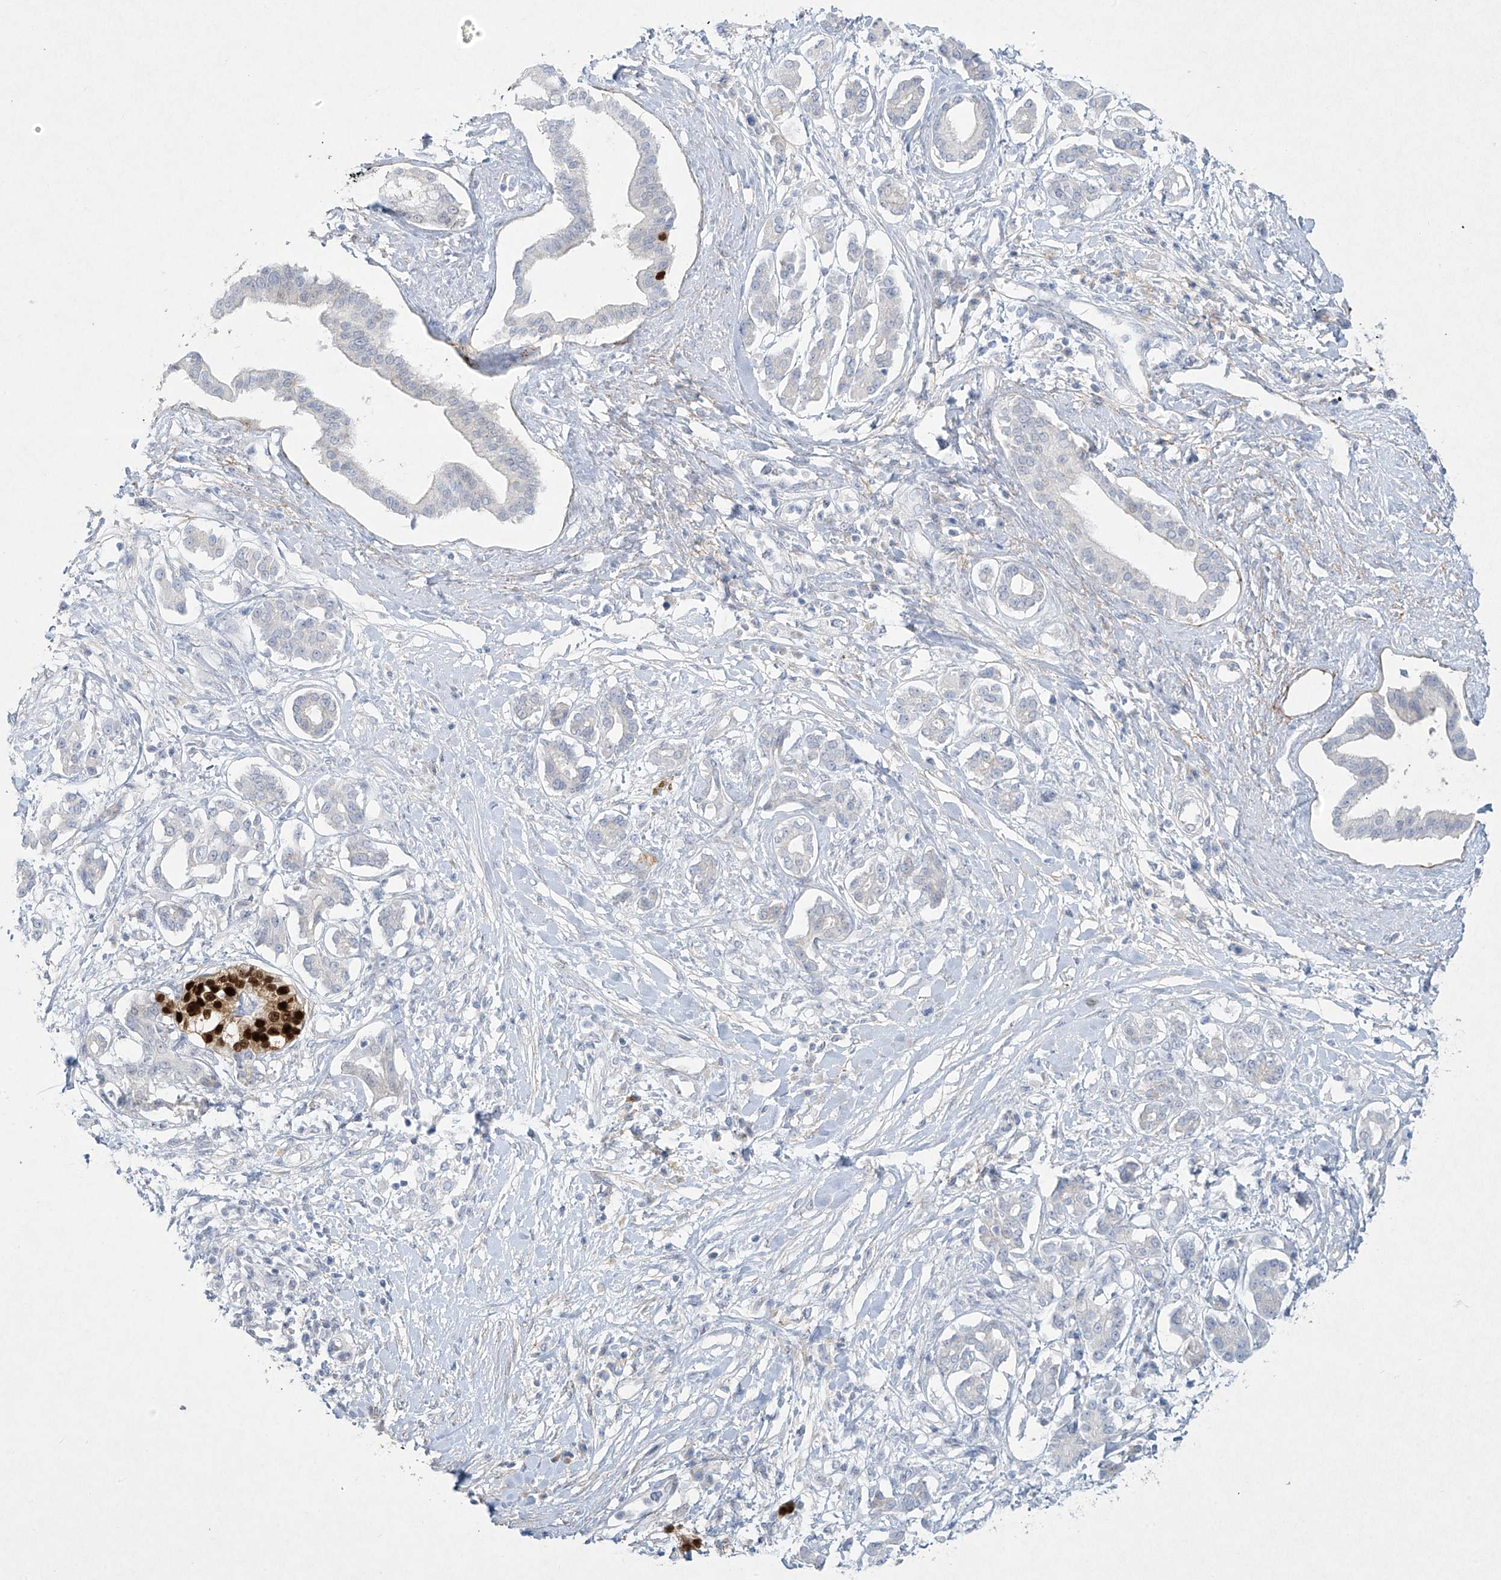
{"staining": {"intensity": "negative", "quantity": "none", "location": "none"}, "tissue": "pancreatic cancer", "cell_type": "Tumor cells", "image_type": "cancer", "snomed": [{"axis": "morphology", "description": "Inflammation, NOS"}, {"axis": "morphology", "description": "Adenocarcinoma, NOS"}, {"axis": "topography", "description": "Pancreas"}], "caption": "Immunohistochemistry histopathology image of neoplastic tissue: pancreatic cancer (adenocarcinoma) stained with DAB (3,3'-diaminobenzidine) reveals no significant protein expression in tumor cells.", "gene": "PAX6", "patient": {"sex": "female", "age": 56}}